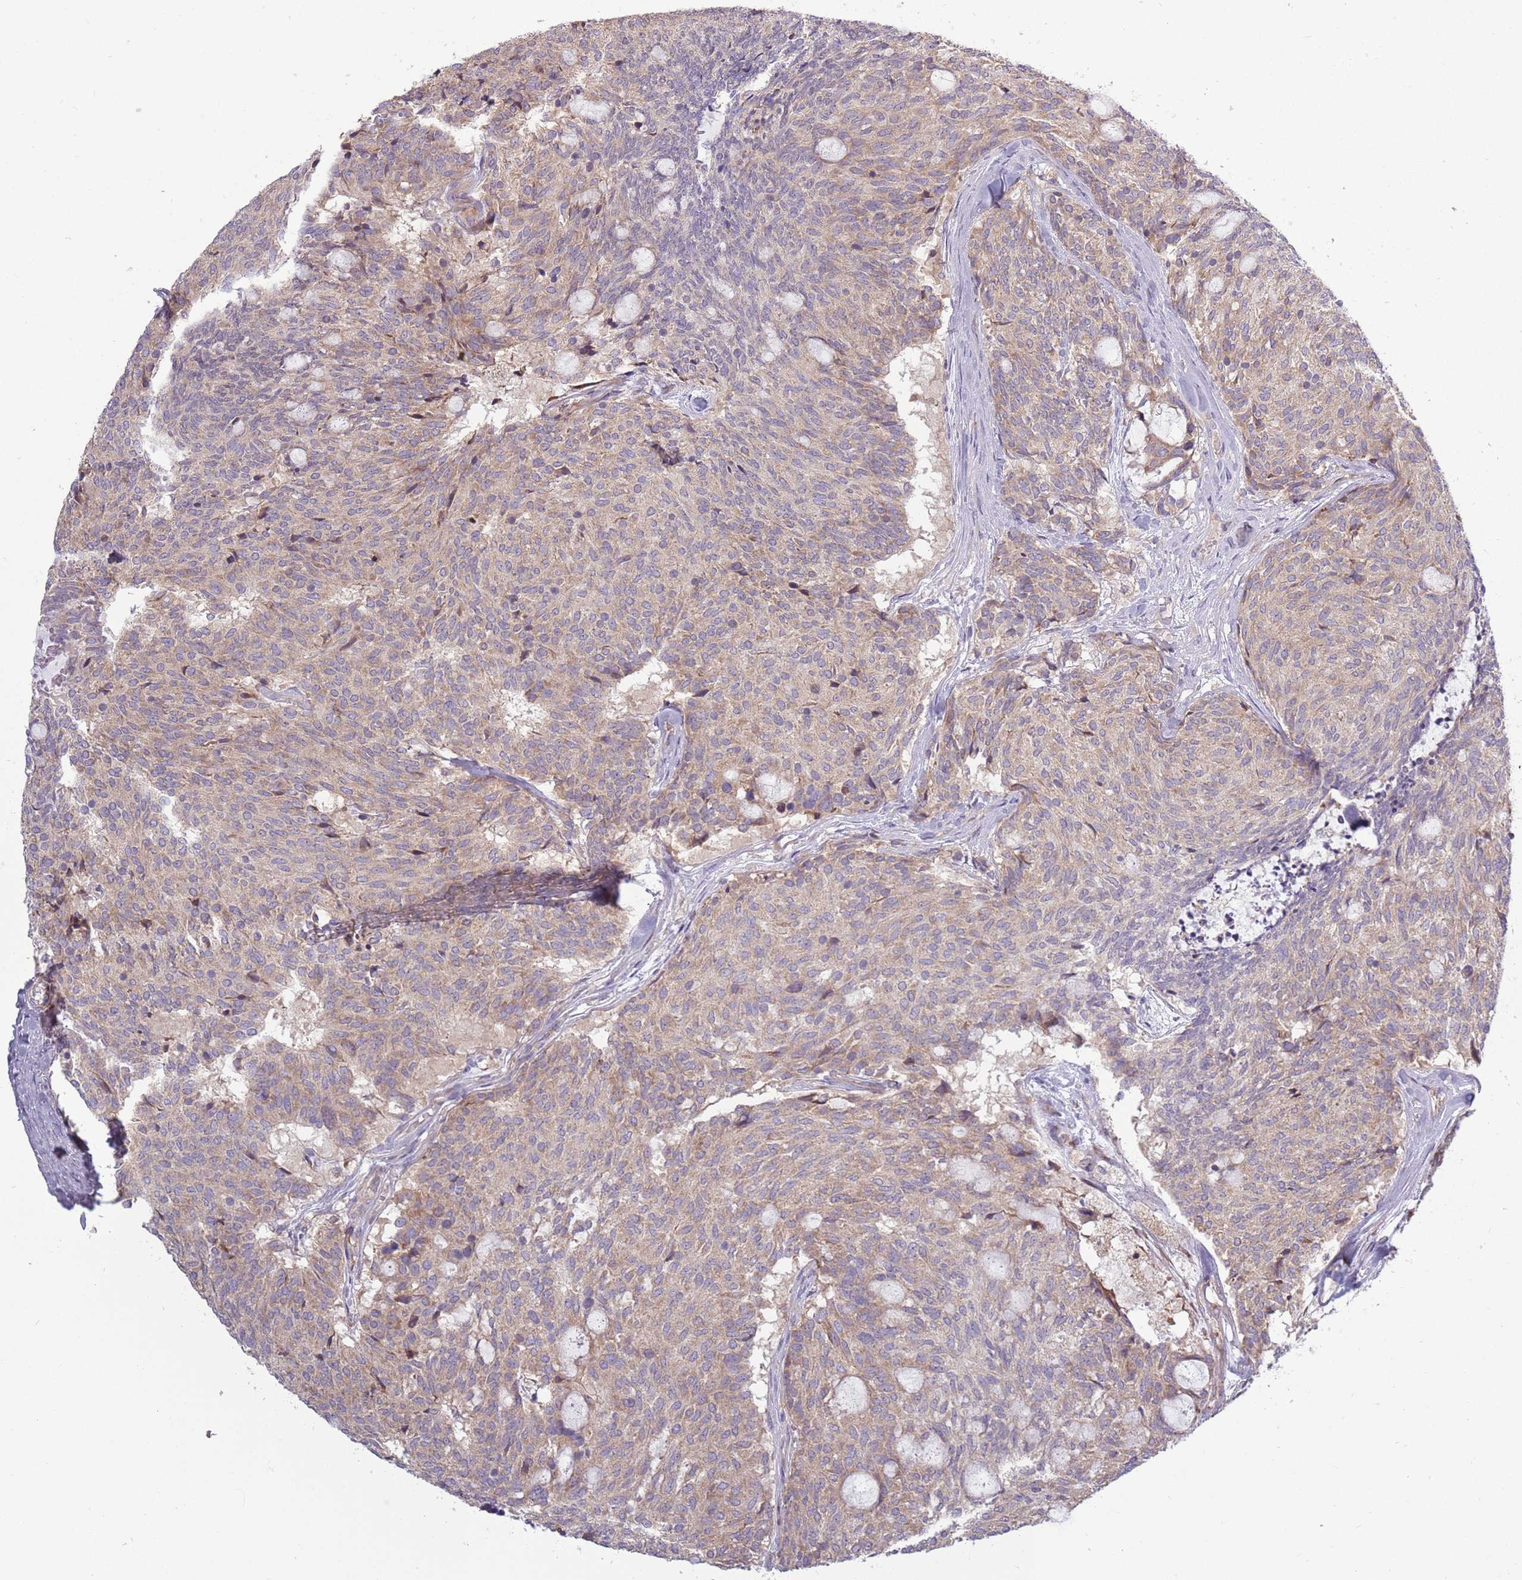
{"staining": {"intensity": "weak", "quantity": "25%-75%", "location": "cytoplasmic/membranous"}, "tissue": "carcinoid", "cell_type": "Tumor cells", "image_type": "cancer", "snomed": [{"axis": "morphology", "description": "Carcinoid, malignant, NOS"}, {"axis": "topography", "description": "Pancreas"}], "caption": "Weak cytoplasmic/membranous protein expression is identified in about 25%-75% of tumor cells in carcinoid. The protein of interest is stained brown, and the nuclei are stained in blue (DAB IHC with brightfield microscopy, high magnification).", "gene": "RPL17-C18orf32", "patient": {"sex": "female", "age": 54}}